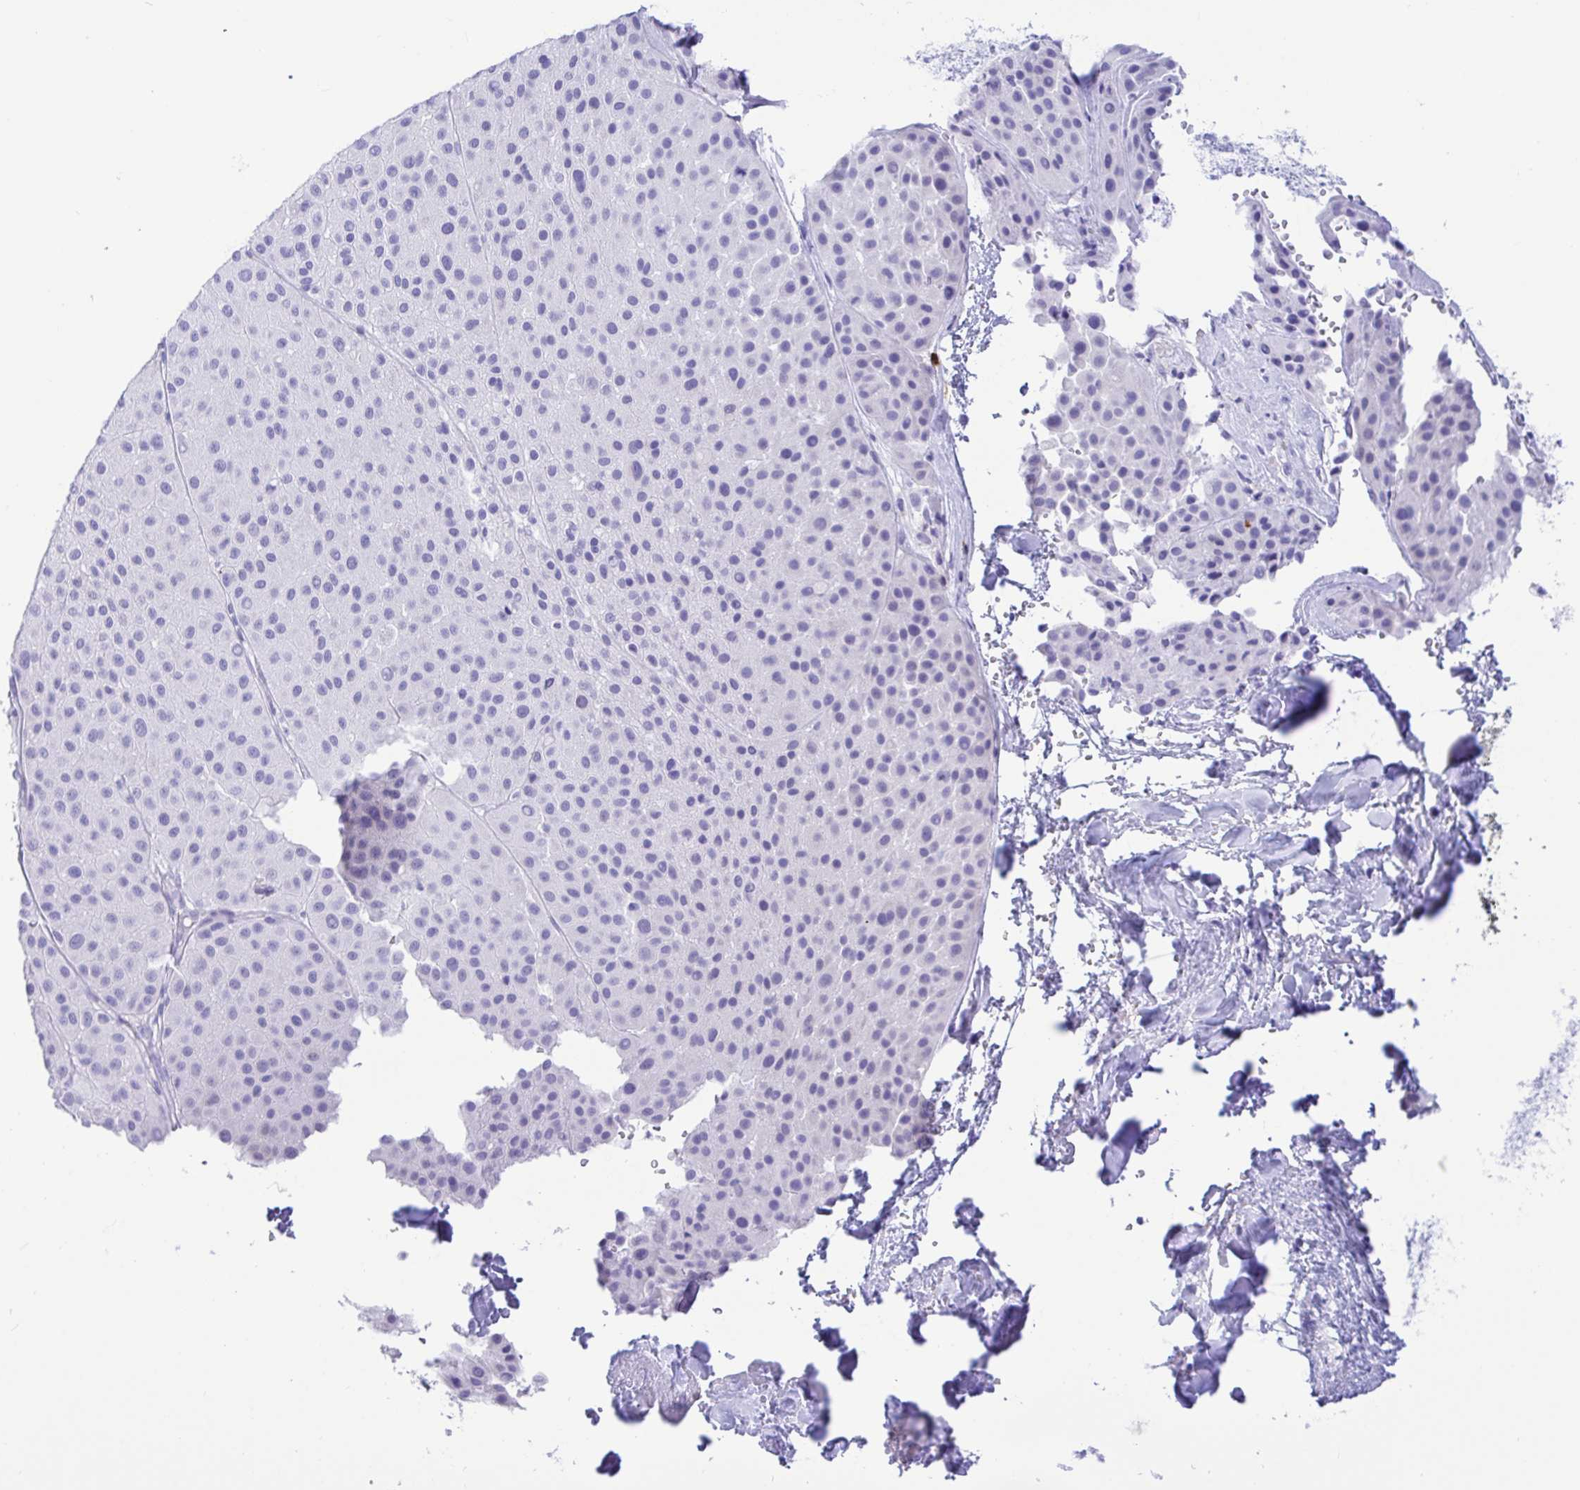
{"staining": {"intensity": "negative", "quantity": "none", "location": "none"}, "tissue": "melanoma", "cell_type": "Tumor cells", "image_type": "cancer", "snomed": [{"axis": "morphology", "description": "Malignant melanoma, Metastatic site"}, {"axis": "topography", "description": "Smooth muscle"}], "caption": "IHC image of neoplastic tissue: human melanoma stained with DAB (3,3'-diaminobenzidine) demonstrates no significant protein expression in tumor cells. The staining is performed using DAB (3,3'-diaminobenzidine) brown chromogen with nuclei counter-stained in using hematoxylin.", "gene": "CD5", "patient": {"sex": "male", "age": 41}}